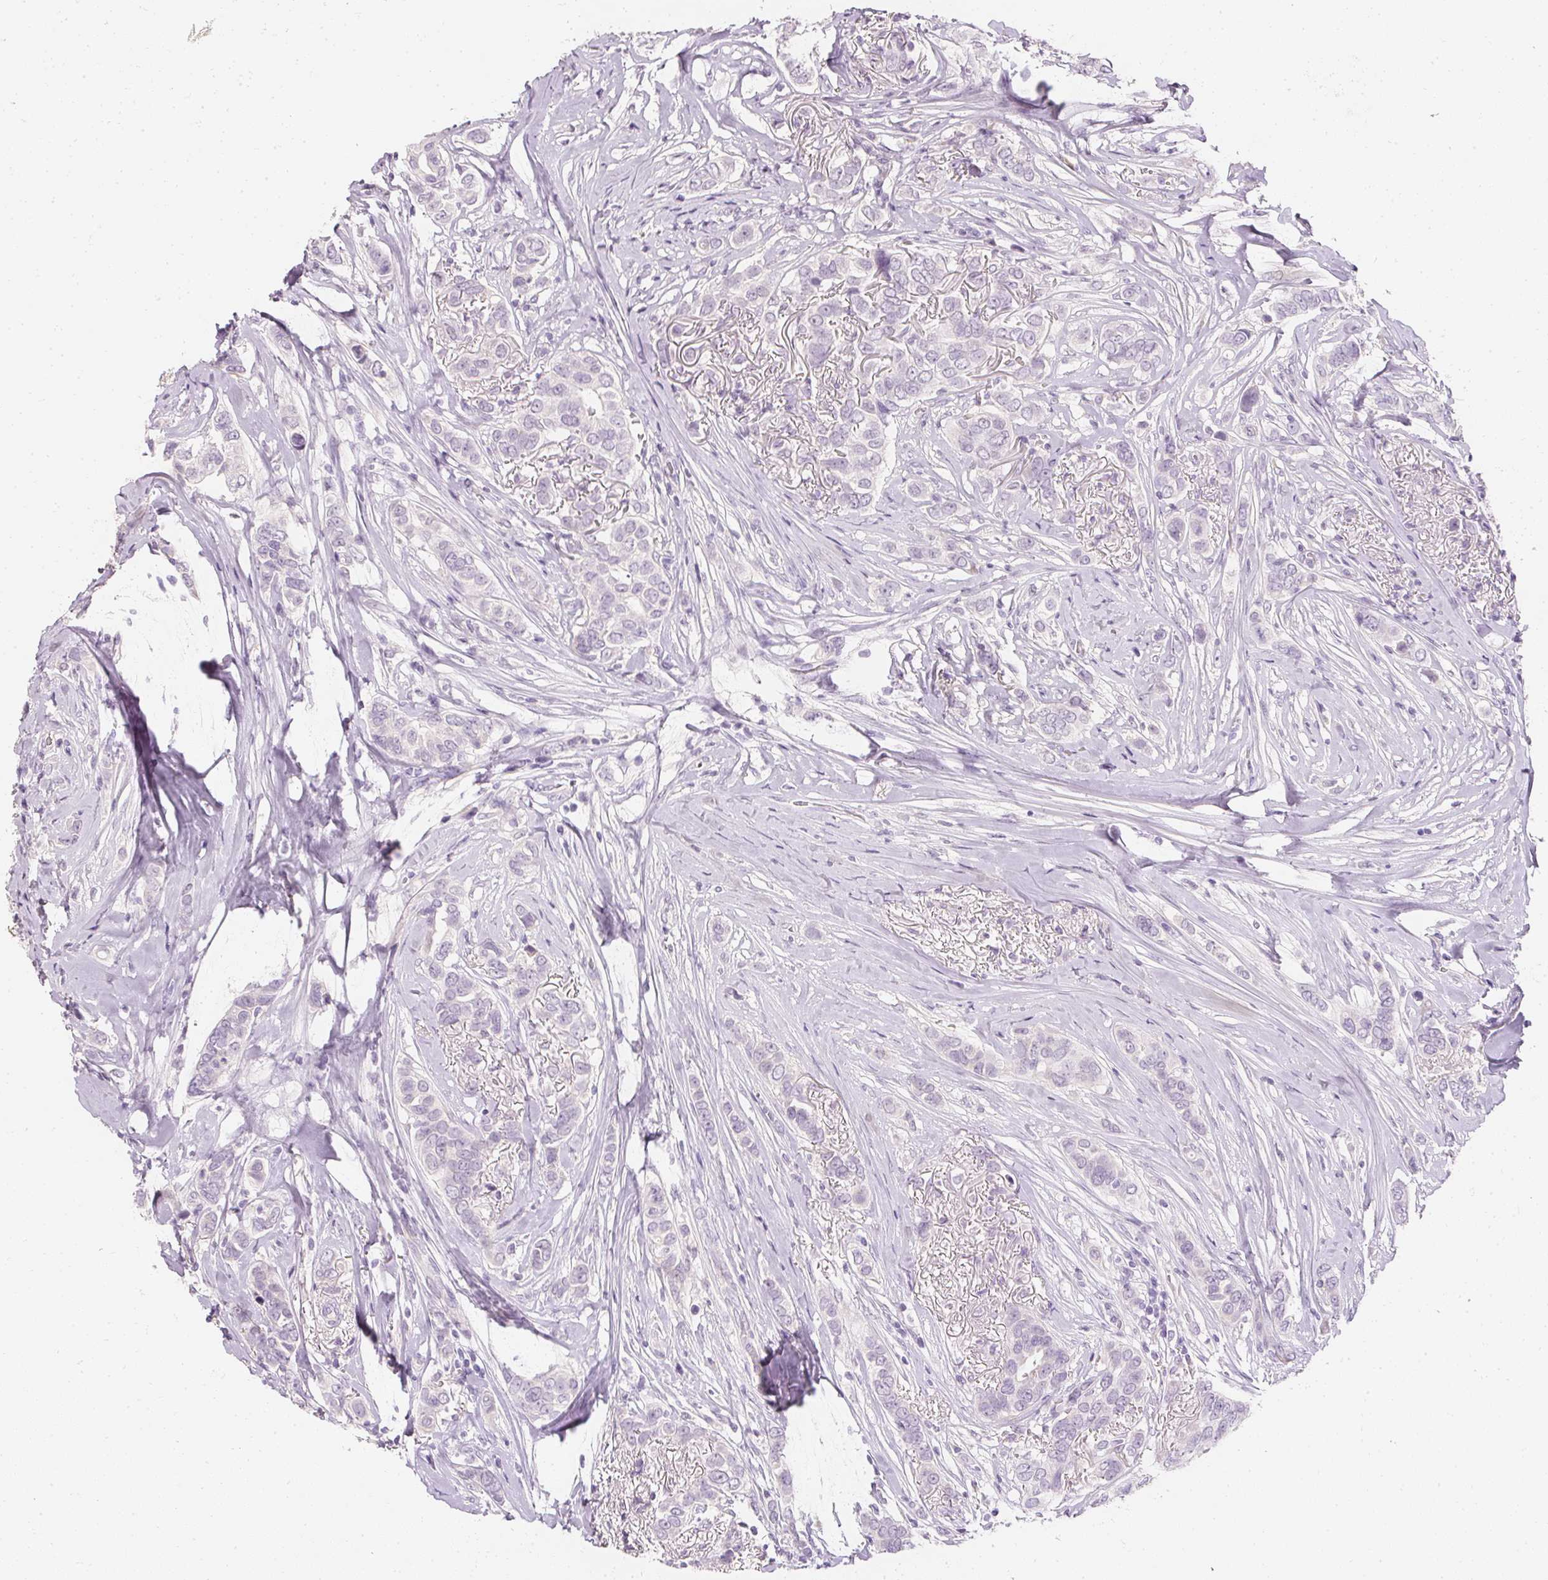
{"staining": {"intensity": "negative", "quantity": "none", "location": "none"}, "tissue": "breast cancer", "cell_type": "Tumor cells", "image_type": "cancer", "snomed": [{"axis": "morphology", "description": "Lobular carcinoma"}, {"axis": "topography", "description": "Breast"}], "caption": "An immunohistochemistry (IHC) histopathology image of lobular carcinoma (breast) is shown. There is no staining in tumor cells of lobular carcinoma (breast). The staining is performed using DAB (3,3'-diaminobenzidine) brown chromogen with nuclei counter-stained in using hematoxylin.", "gene": "ELAVL3", "patient": {"sex": "female", "age": 51}}